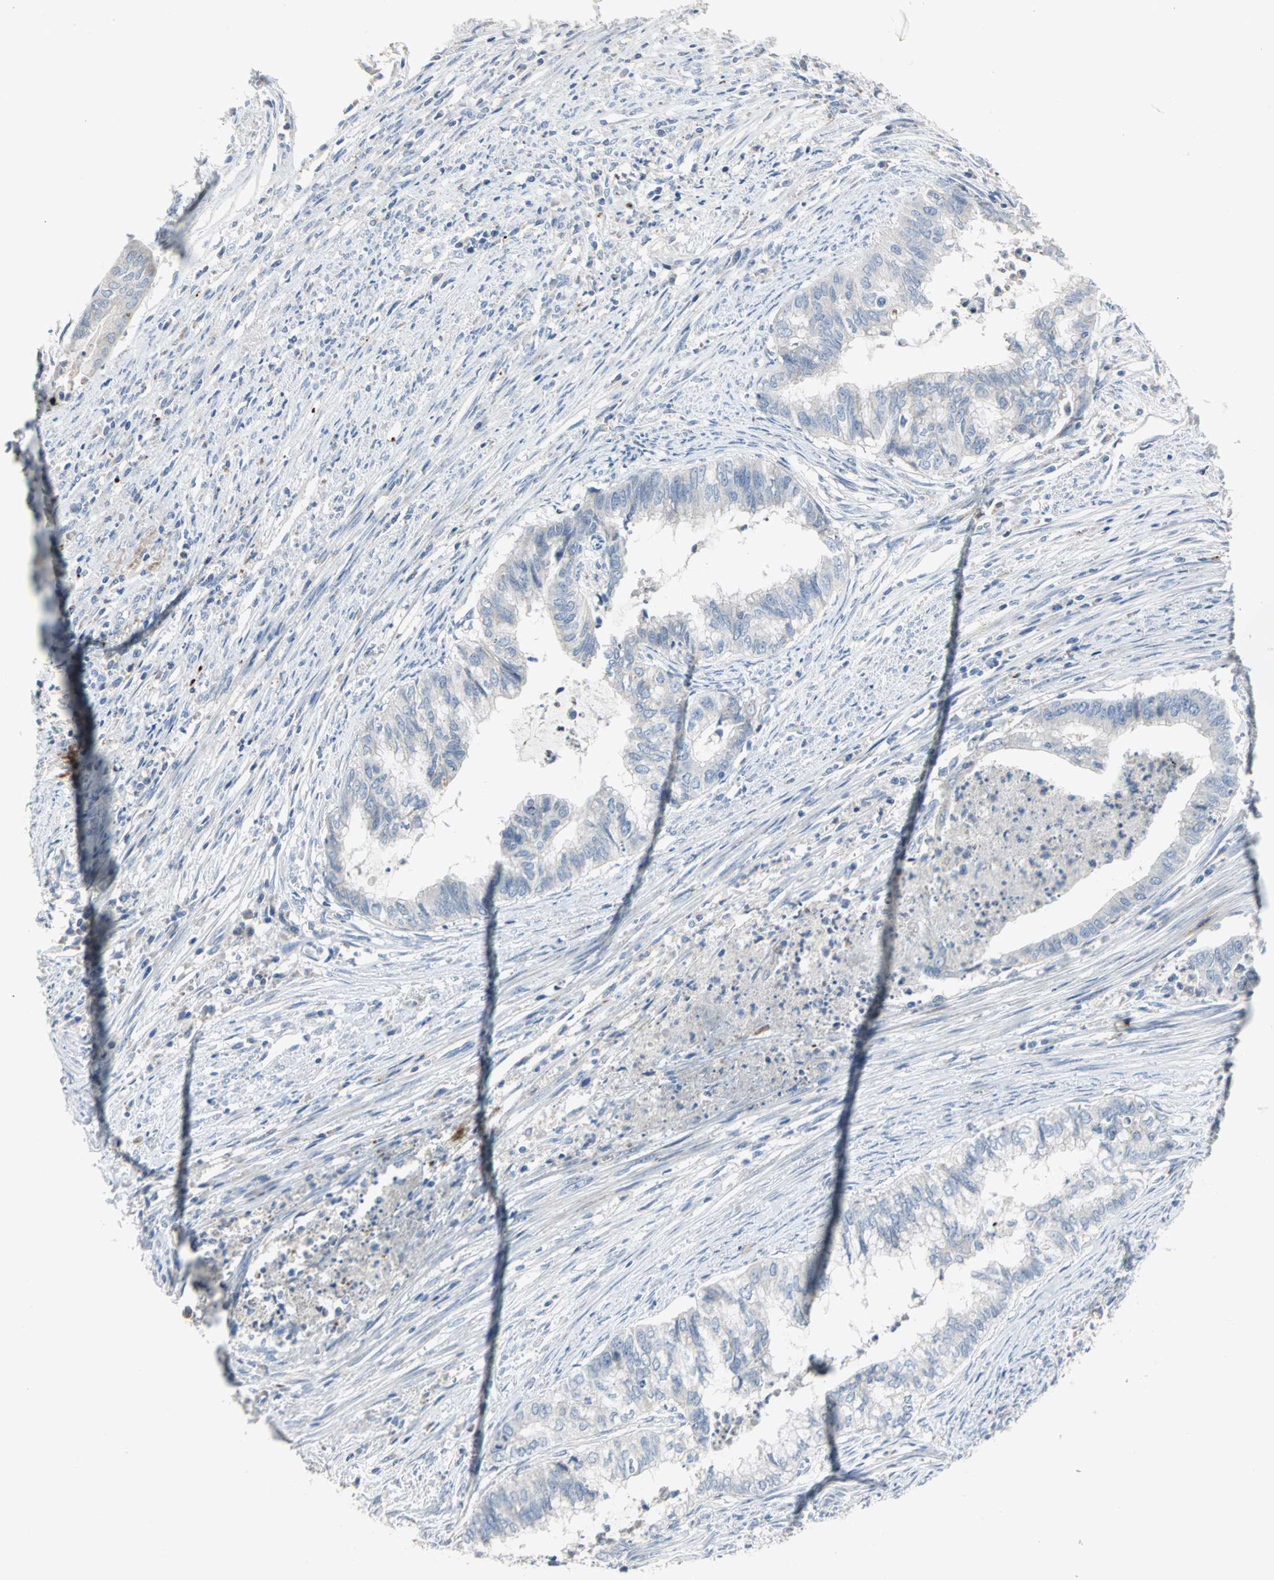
{"staining": {"intensity": "negative", "quantity": "none", "location": "none"}, "tissue": "endometrial cancer", "cell_type": "Tumor cells", "image_type": "cancer", "snomed": [{"axis": "morphology", "description": "Adenocarcinoma, NOS"}, {"axis": "topography", "description": "Endometrium"}], "caption": "Histopathology image shows no protein staining in tumor cells of endometrial cancer (adenocarcinoma) tissue.", "gene": "SPPL2B", "patient": {"sex": "female", "age": 79}}